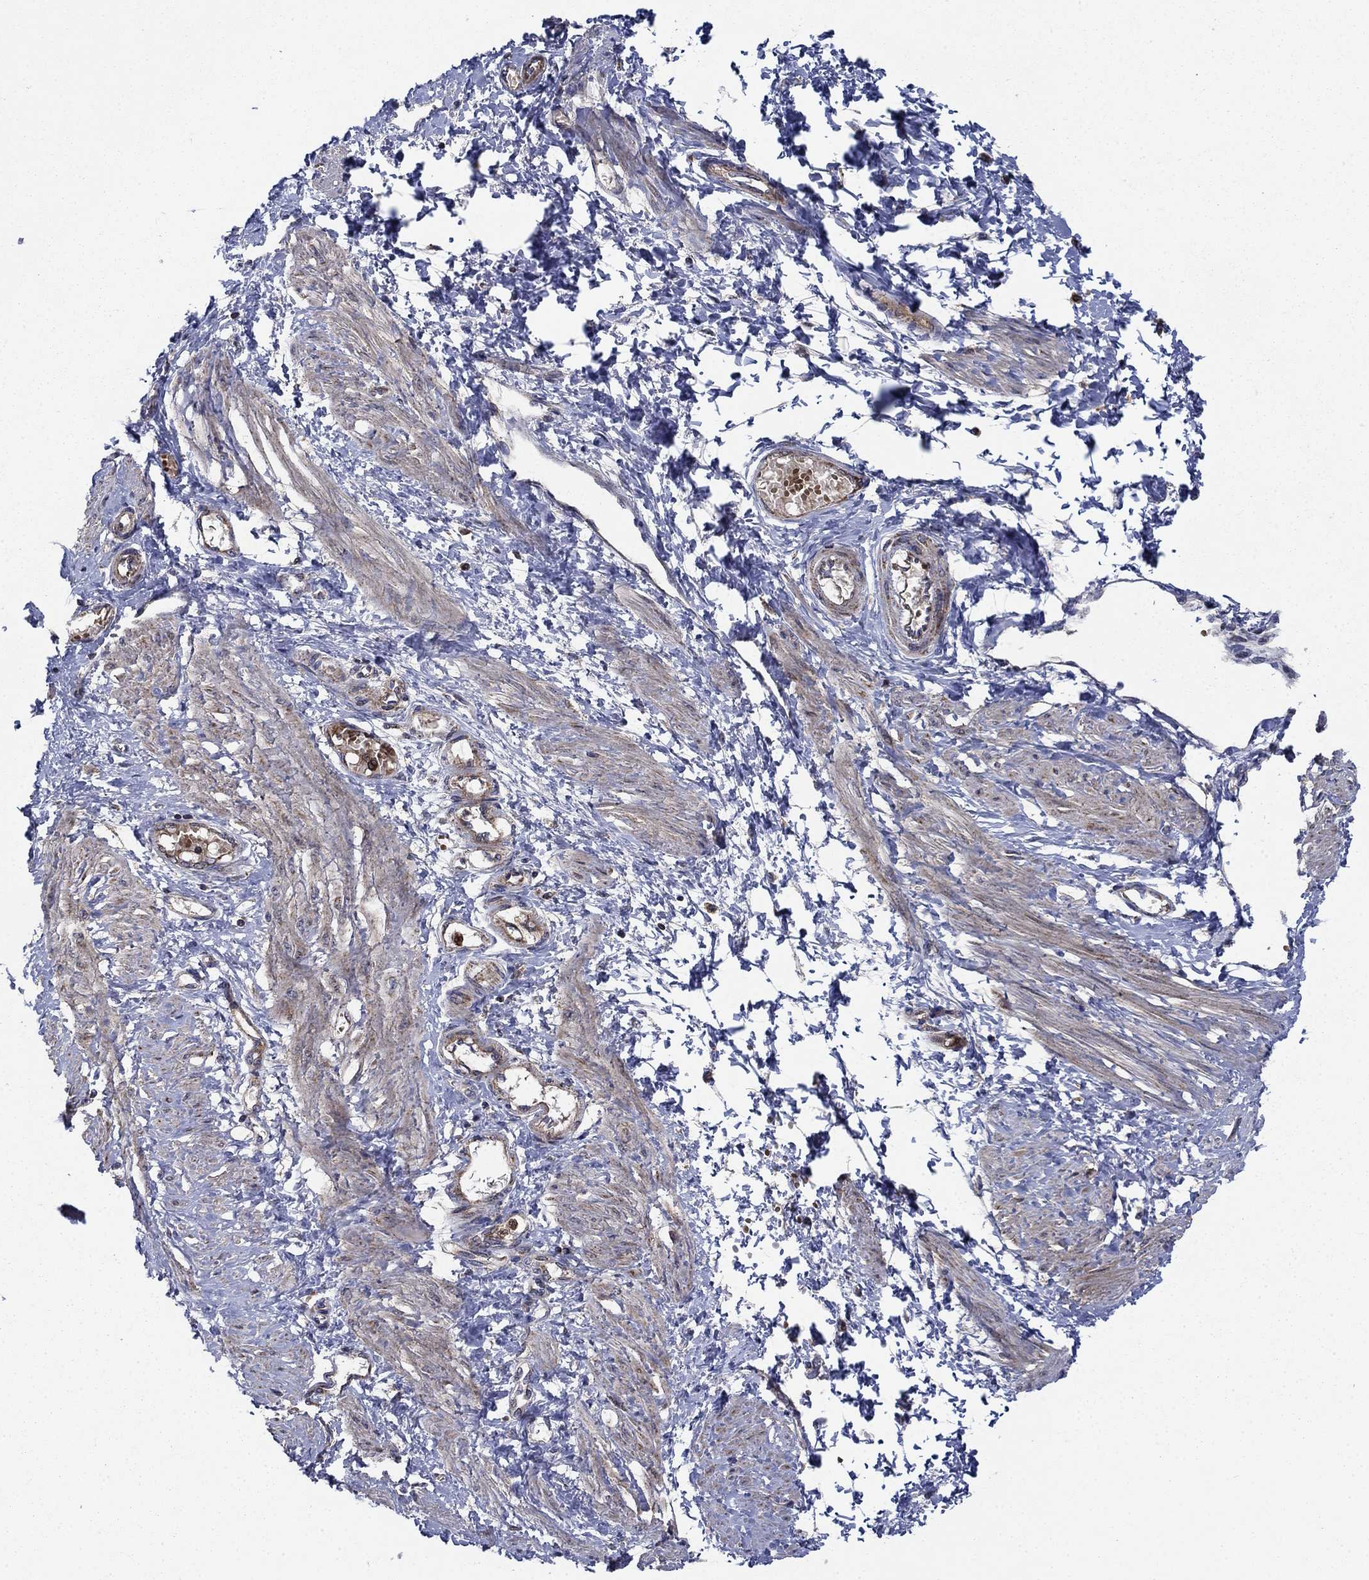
{"staining": {"intensity": "weak", "quantity": ">75%", "location": "cytoplasmic/membranous"}, "tissue": "smooth muscle", "cell_type": "Smooth muscle cells", "image_type": "normal", "snomed": [{"axis": "morphology", "description": "Normal tissue, NOS"}, {"axis": "topography", "description": "Smooth muscle"}, {"axis": "topography", "description": "Uterus"}], "caption": "Protein staining by IHC exhibits weak cytoplasmic/membranous staining in approximately >75% of smooth muscle cells in normal smooth muscle. Nuclei are stained in blue.", "gene": "RNF19B", "patient": {"sex": "female", "age": 39}}